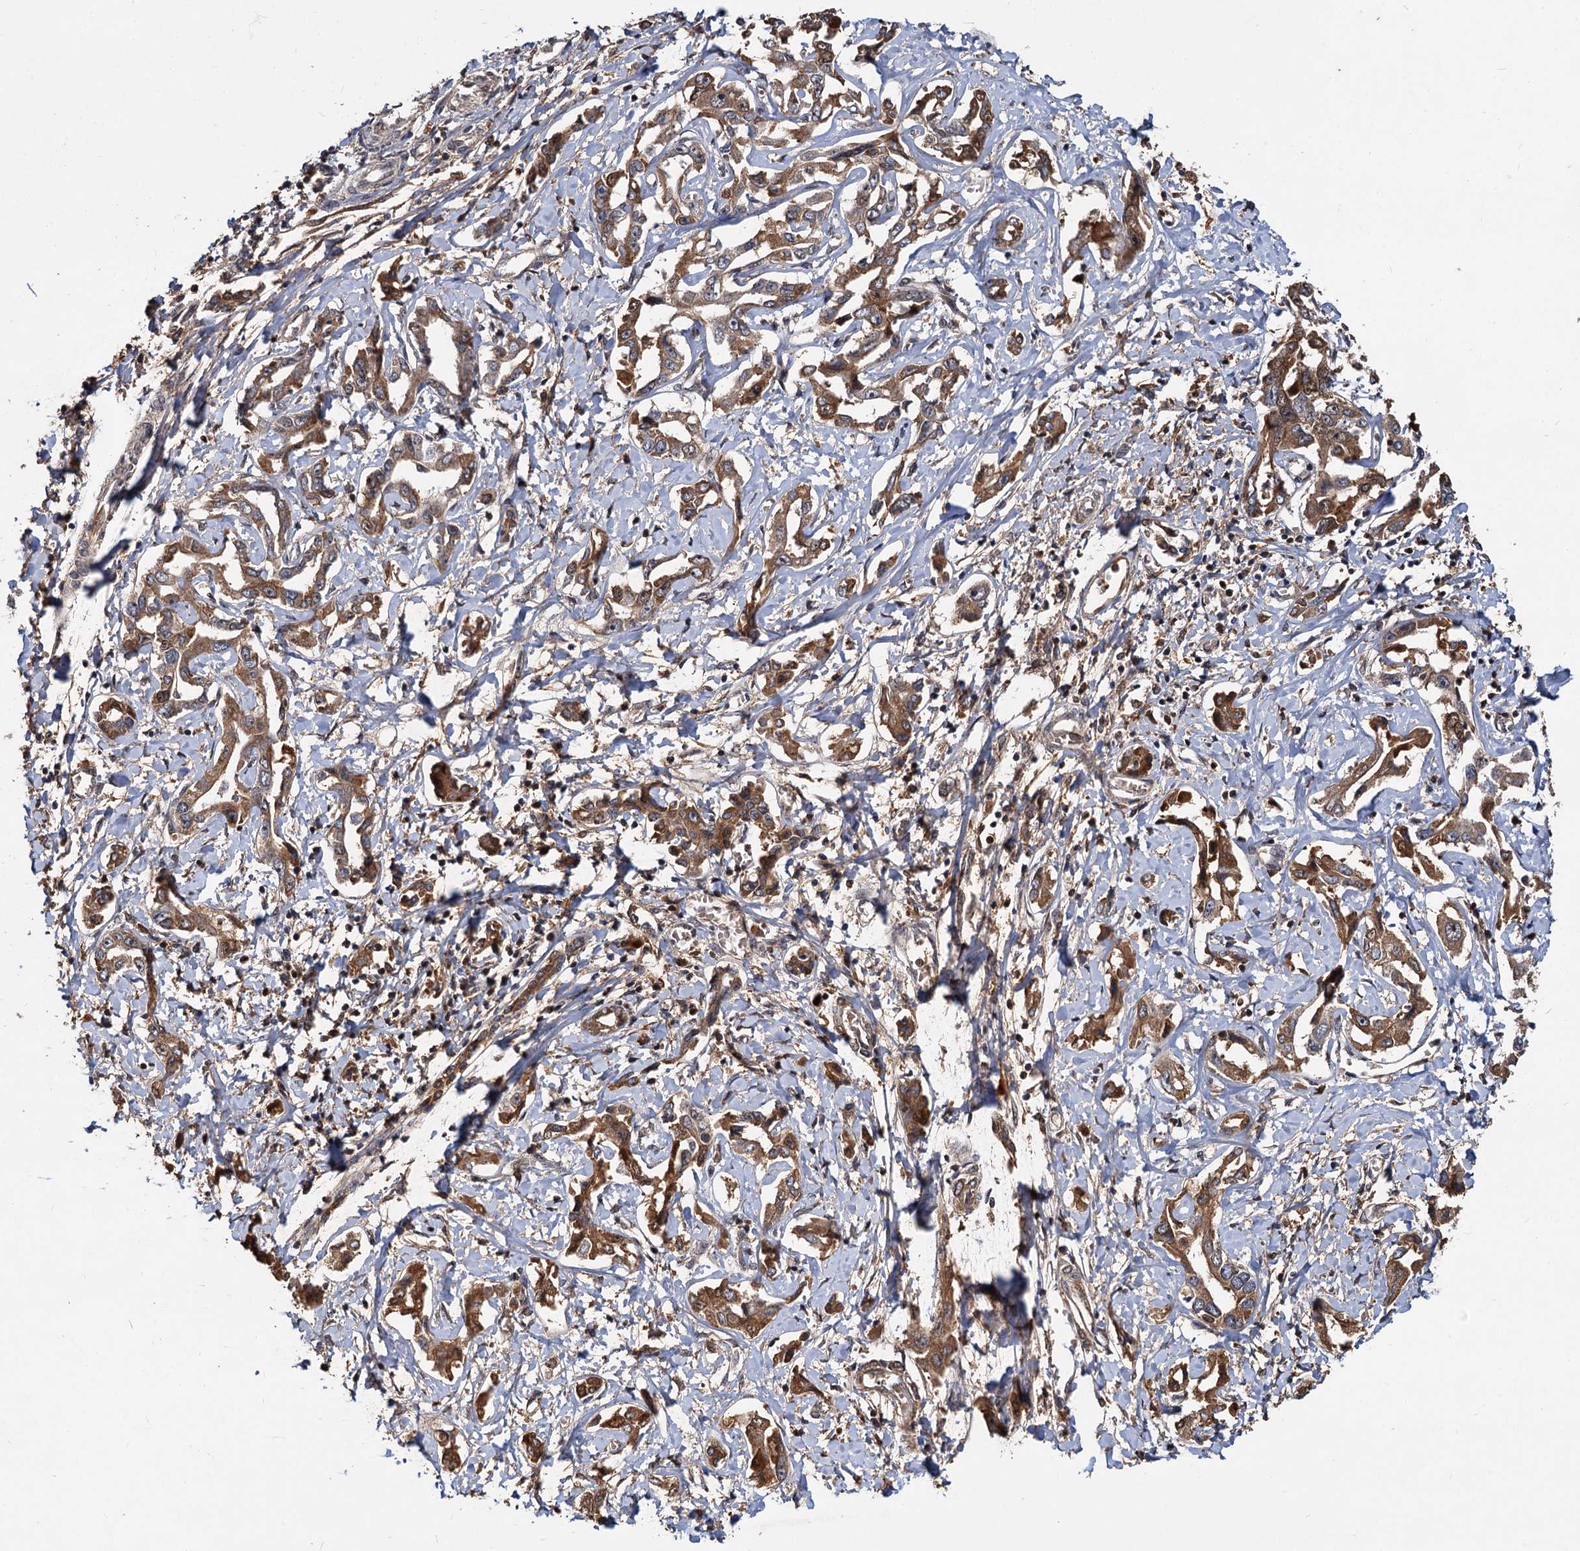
{"staining": {"intensity": "moderate", "quantity": ">75%", "location": "cytoplasmic/membranous"}, "tissue": "liver cancer", "cell_type": "Tumor cells", "image_type": "cancer", "snomed": [{"axis": "morphology", "description": "Cholangiocarcinoma"}, {"axis": "topography", "description": "Liver"}], "caption": "Immunohistochemical staining of liver cholangiocarcinoma reveals moderate cytoplasmic/membranous protein expression in approximately >75% of tumor cells.", "gene": "MBD6", "patient": {"sex": "male", "age": 59}}